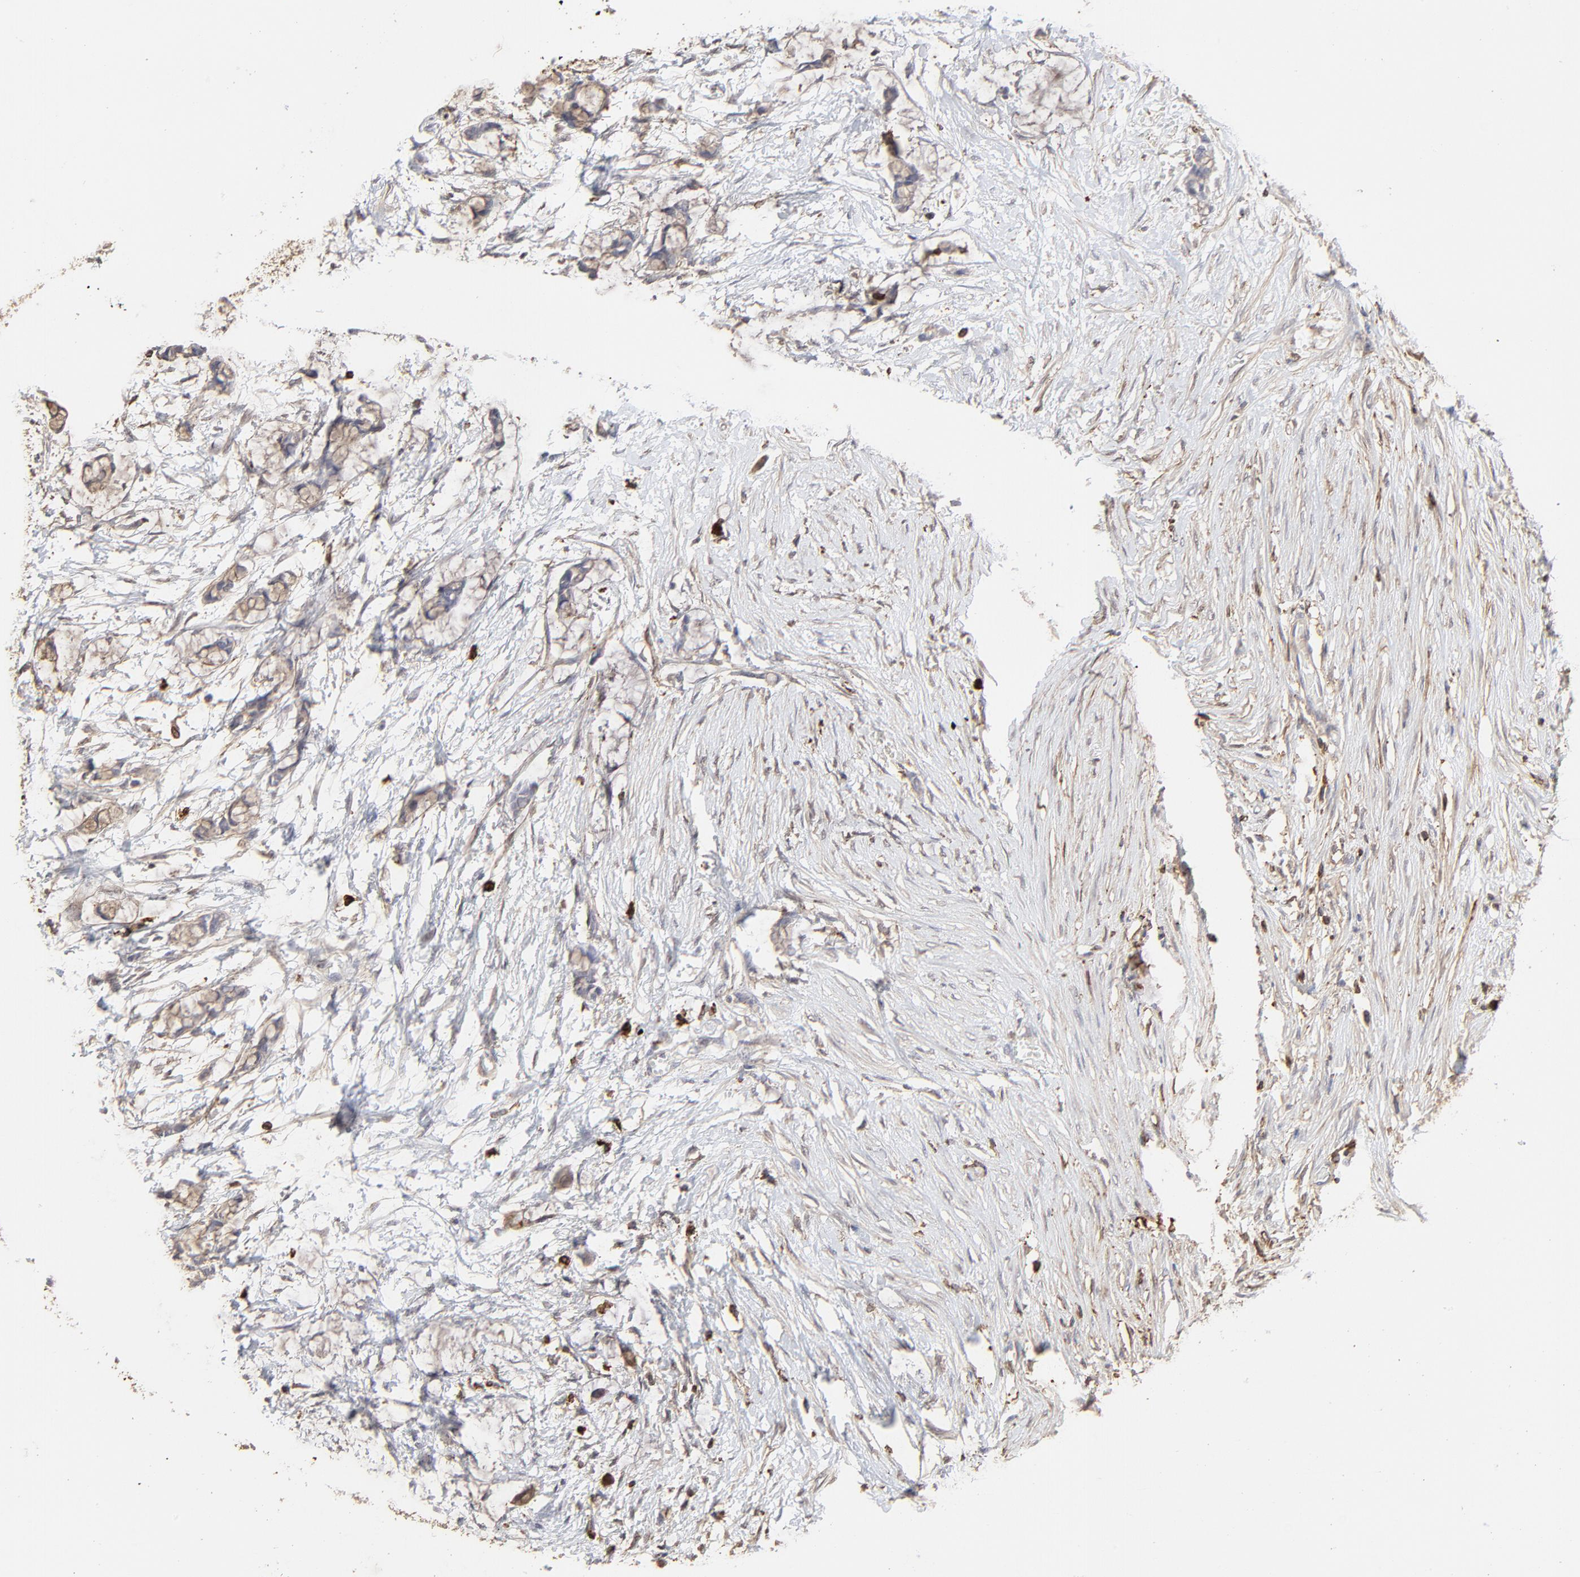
{"staining": {"intensity": "weak", "quantity": "25%-75%", "location": "cytoplasmic/membranous"}, "tissue": "colorectal cancer", "cell_type": "Tumor cells", "image_type": "cancer", "snomed": [{"axis": "morphology", "description": "Normal tissue, NOS"}, {"axis": "morphology", "description": "Adenocarcinoma, NOS"}, {"axis": "topography", "description": "Colon"}, {"axis": "topography", "description": "Peripheral nerve tissue"}], "caption": "The immunohistochemical stain shows weak cytoplasmic/membranous staining in tumor cells of adenocarcinoma (colorectal) tissue.", "gene": "SLC6A14", "patient": {"sex": "male", "age": 14}}